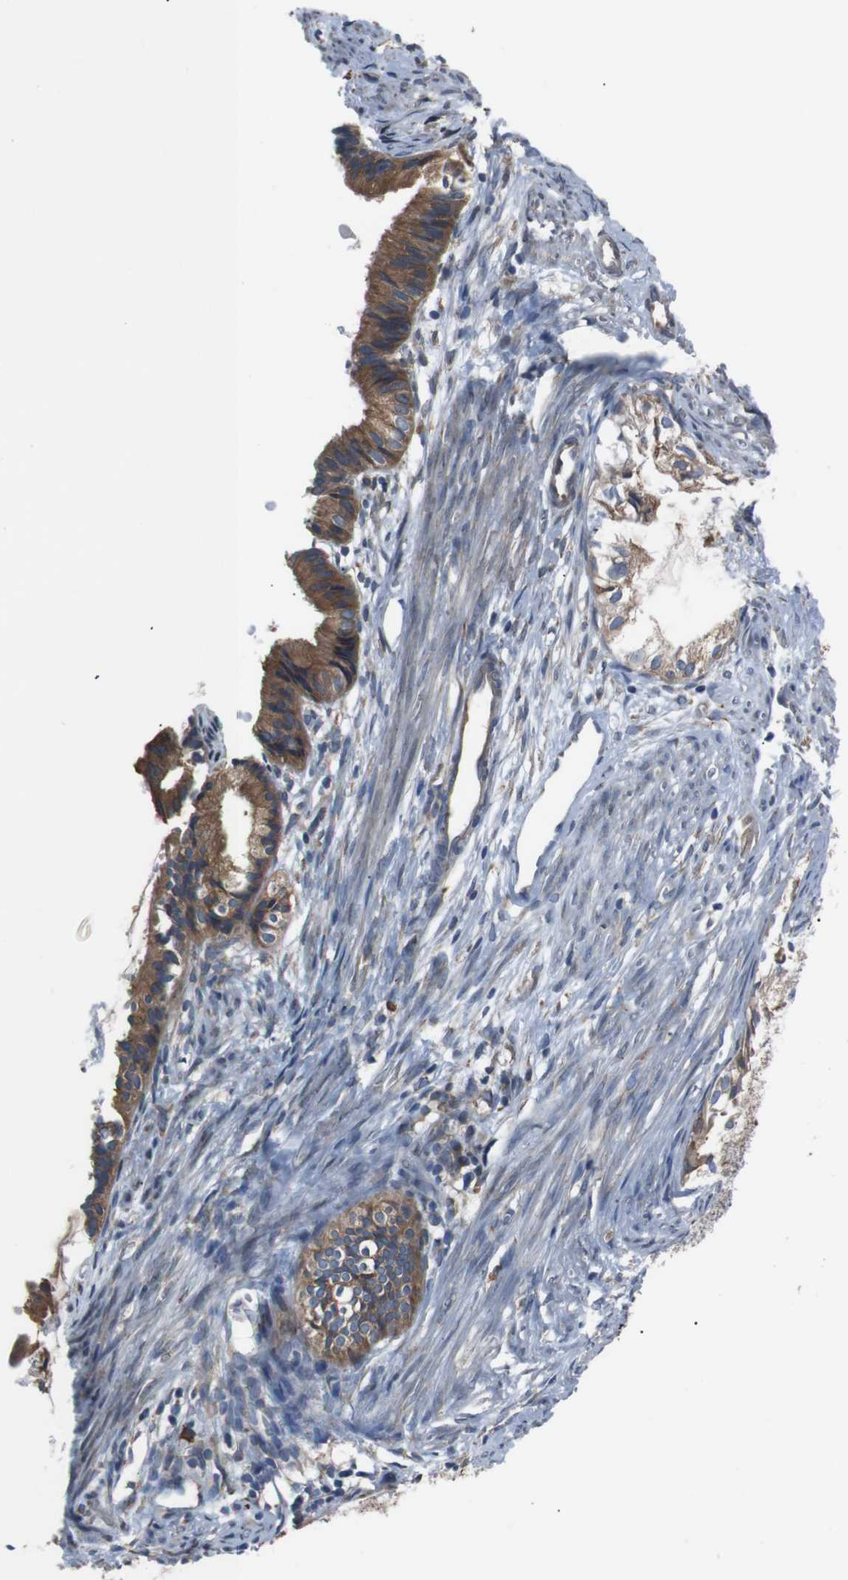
{"staining": {"intensity": "moderate", "quantity": ">75%", "location": "cytoplasmic/membranous"}, "tissue": "cervical cancer", "cell_type": "Tumor cells", "image_type": "cancer", "snomed": [{"axis": "morphology", "description": "Normal tissue, NOS"}, {"axis": "morphology", "description": "Adenocarcinoma, NOS"}, {"axis": "topography", "description": "Cervix"}, {"axis": "topography", "description": "Endometrium"}], "caption": "Immunohistochemistry micrograph of cervical adenocarcinoma stained for a protein (brown), which displays medium levels of moderate cytoplasmic/membranous expression in approximately >75% of tumor cells.", "gene": "SIGMAR1", "patient": {"sex": "female", "age": 86}}